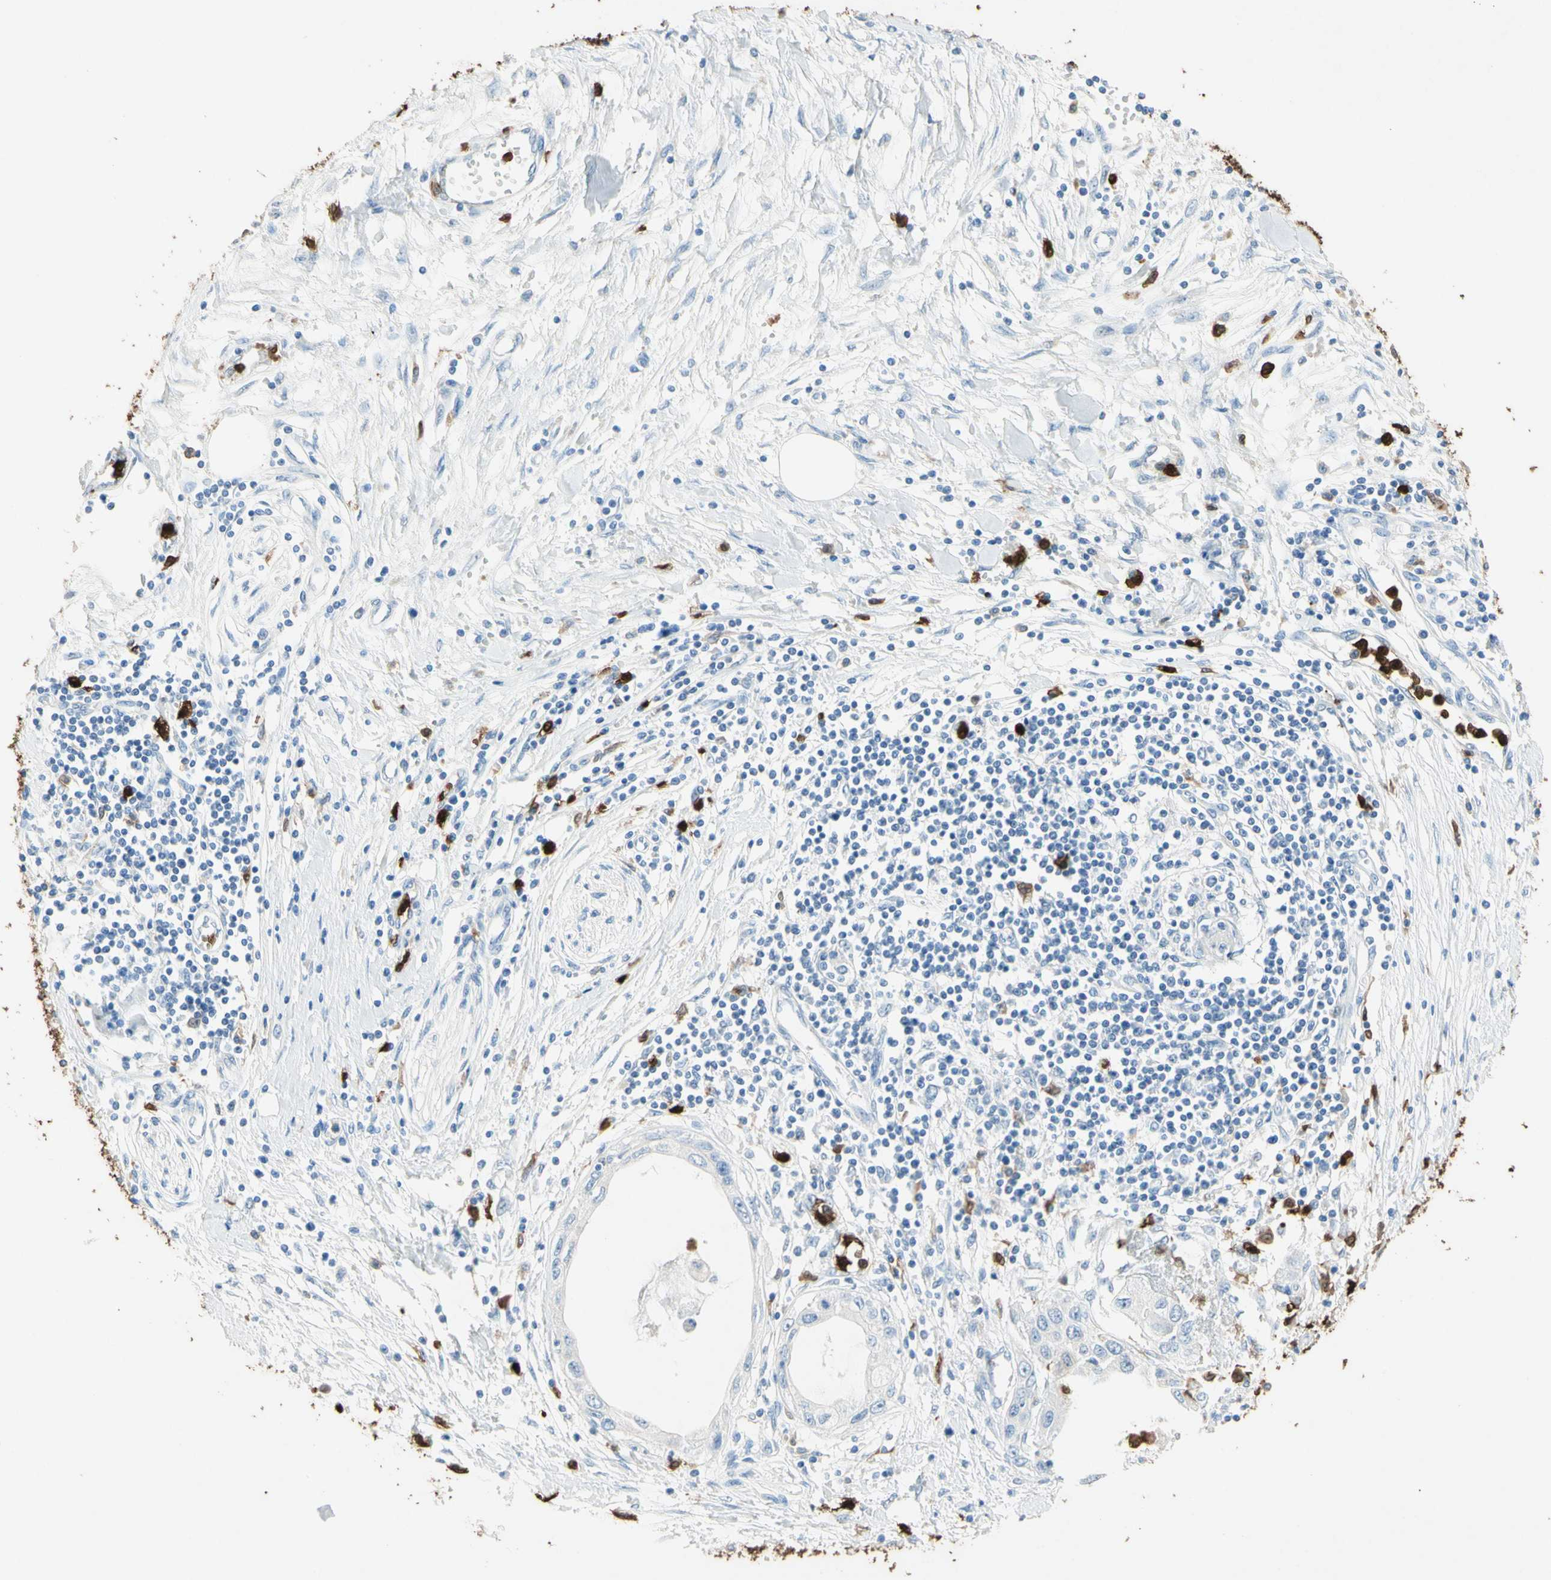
{"staining": {"intensity": "negative", "quantity": "none", "location": "none"}, "tissue": "pancreatic cancer", "cell_type": "Tumor cells", "image_type": "cancer", "snomed": [{"axis": "morphology", "description": "Adenocarcinoma, NOS"}, {"axis": "topography", "description": "Pancreas"}], "caption": "This is a micrograph of immunohistochemistry staining of pancreatic adenocarcinoma, which shows no staining in tumor cells. (DAB immunohistochemistry visualized using brightfield microscopy, high magnification).", "gene": "NFKBIZ", "patient": {"sex": "female", "age": 70}}